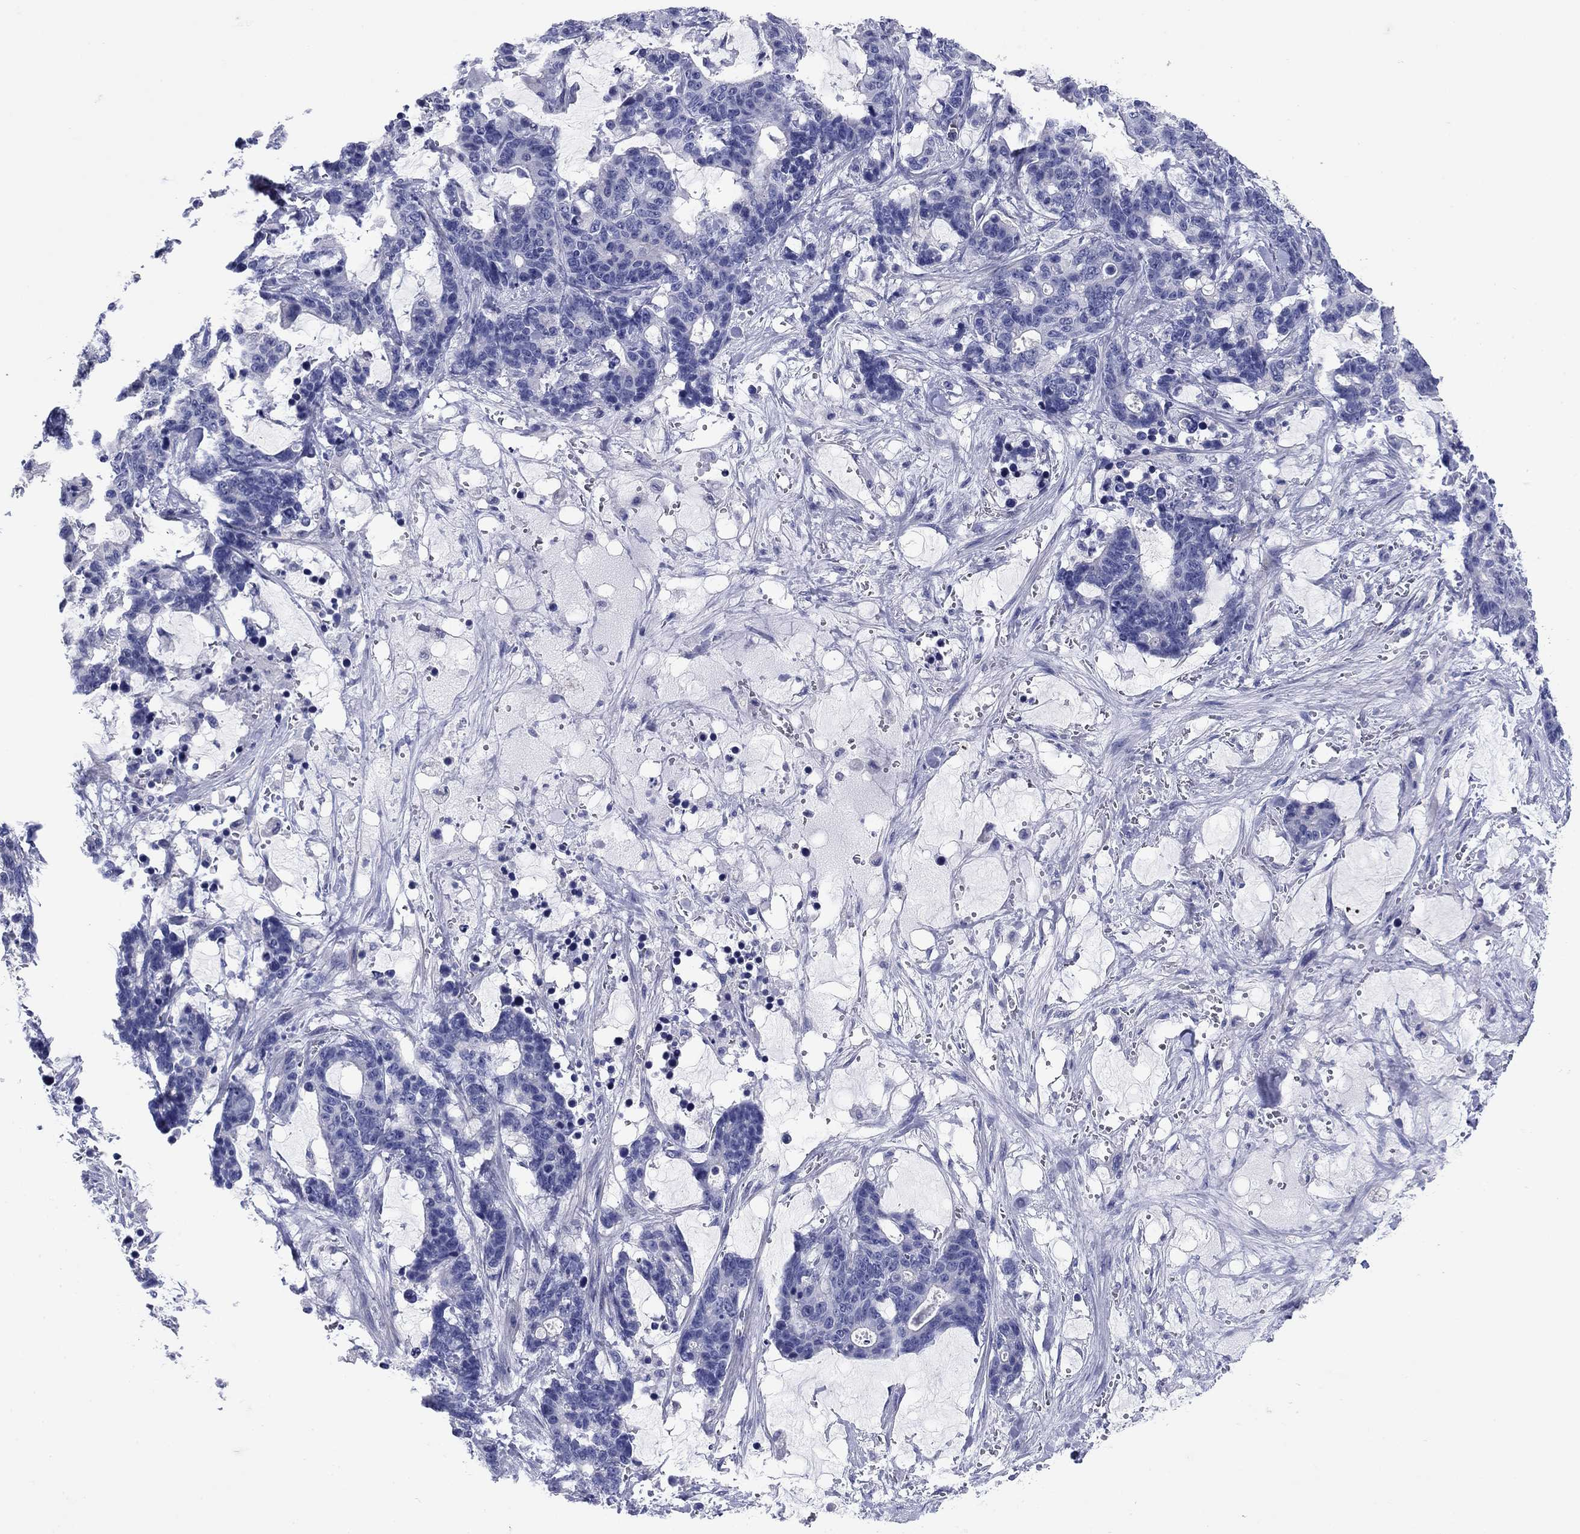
{"staining": {"intensity": "negative", "quantity": "none", "location": "none"}, "tissue": "stomach cancer", "cell_type": "Tumor cells", "image_type": "cancer", "snomed": [{"axis": "morphology", "description": "Normal tissue, NOS"}, {"axis": "morphology", "description": "Adenocarcinoma, NOS"}, {"axis": "topography", "description": "Stomach"}], "caption": "Immunohistochemistry histopathology image of neoplastic tissue: stomach cancer (adenocarcinoma) stained with DAB displays no significant protein staining in tumor cells. Brightfield microscopy of immunohistochemistry (IHC) stained with DAB (3,3'-diaminobenzidine) (brown) and hematoxylin (blue), captured at high magnification.", "gene": "PRKCG", "patient": {"sex": "female", "age": 64}}